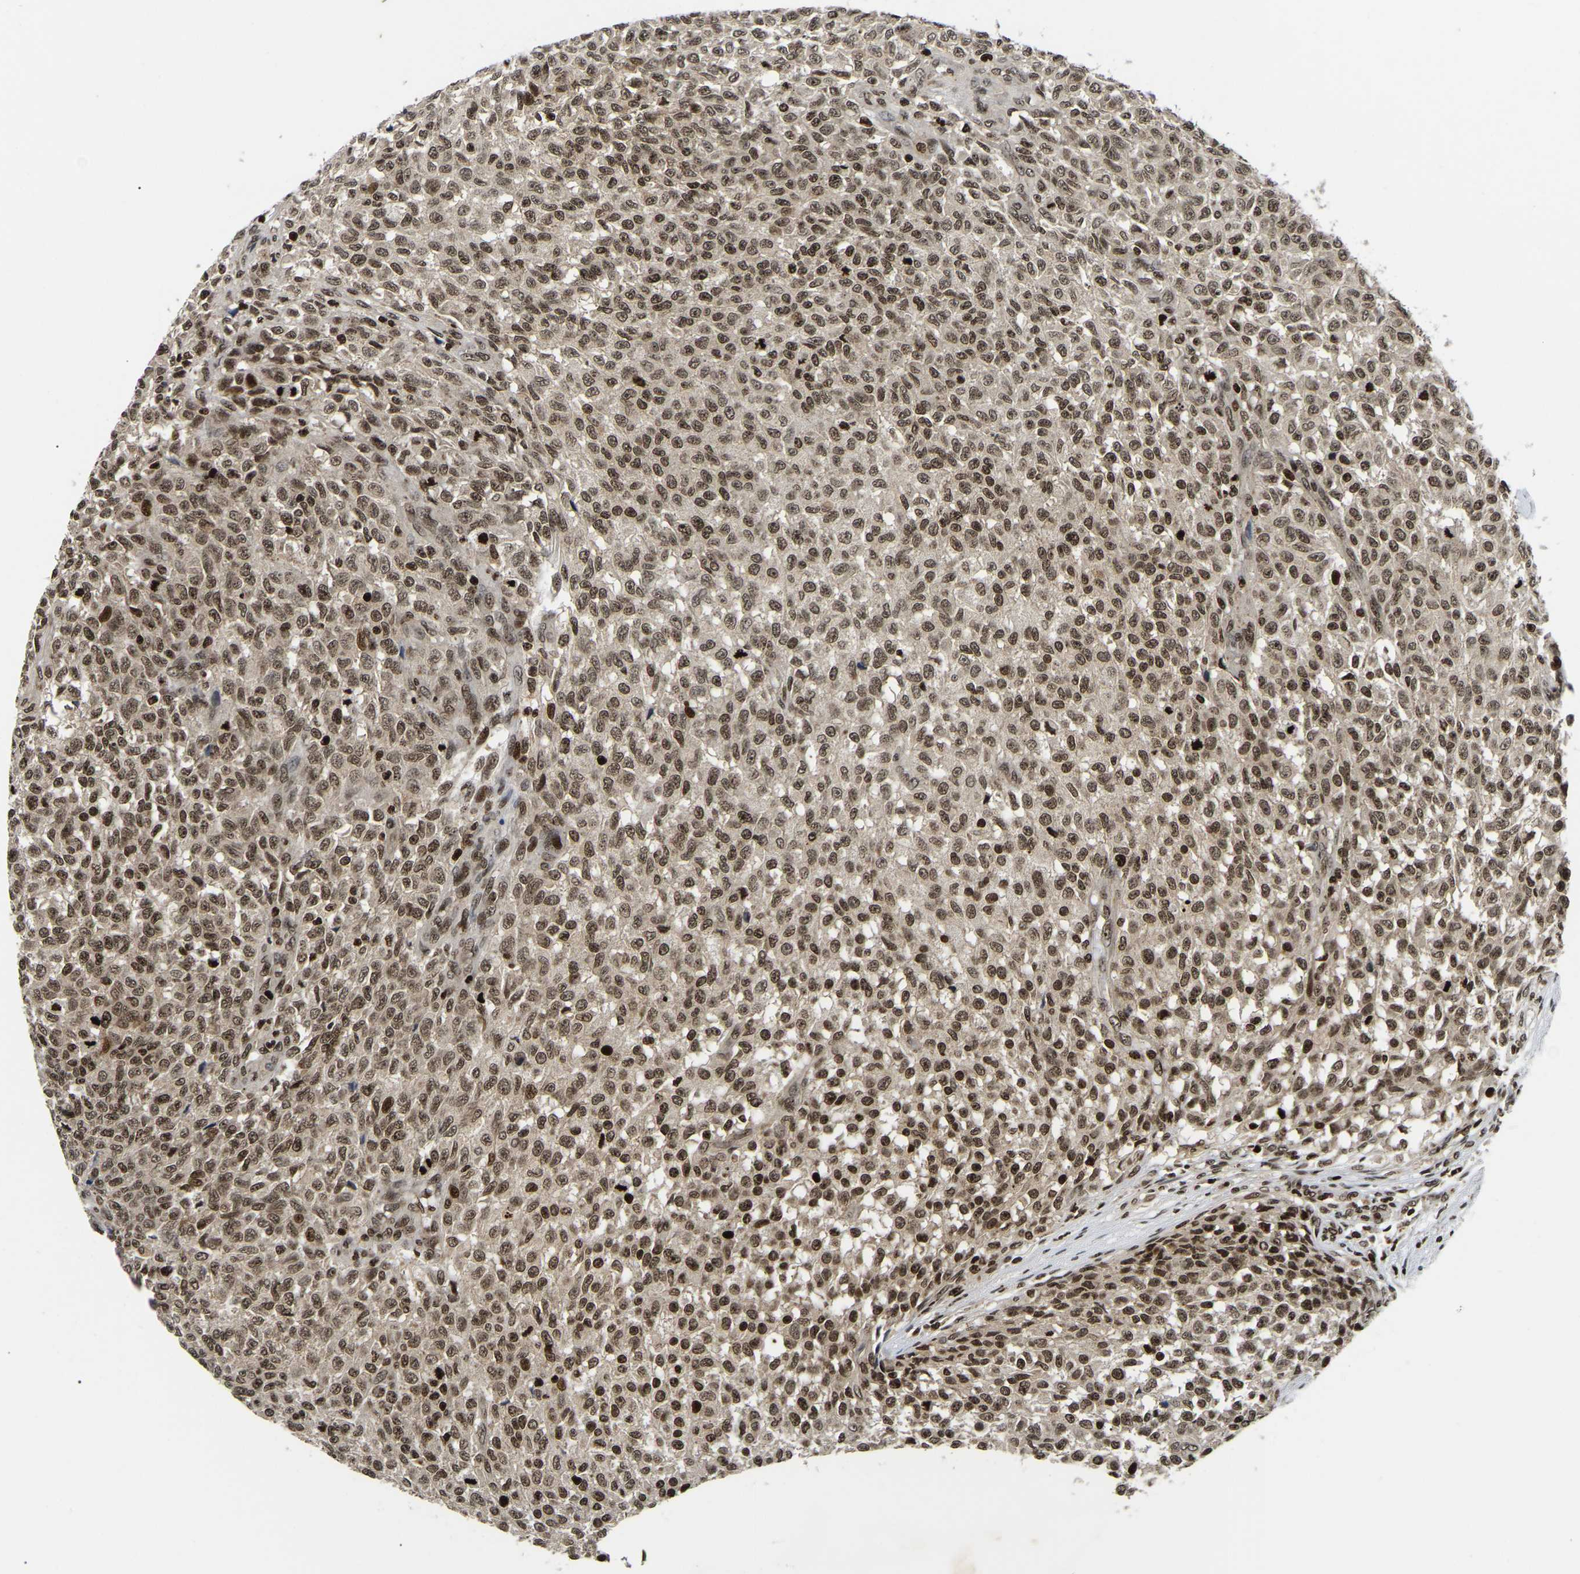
{"staining": {"intensity": "moderate", "quantity": ">75%", "location": "nuclear"}, "tissue": "testis cancer", "cell_type": "Tumor cells", "image_type": "cancer", "snomed": [{"axis": "morphology", "description": "Seminoma, NOS"}, {"axis": "topography", "description": "Testis"}], "caption": "Seminoma (testis) stained with a protein marker demonstrates moderate staining in tumor cells.", "gene": "LRRC61", "patient": {"sex": "male", "age": 59}}